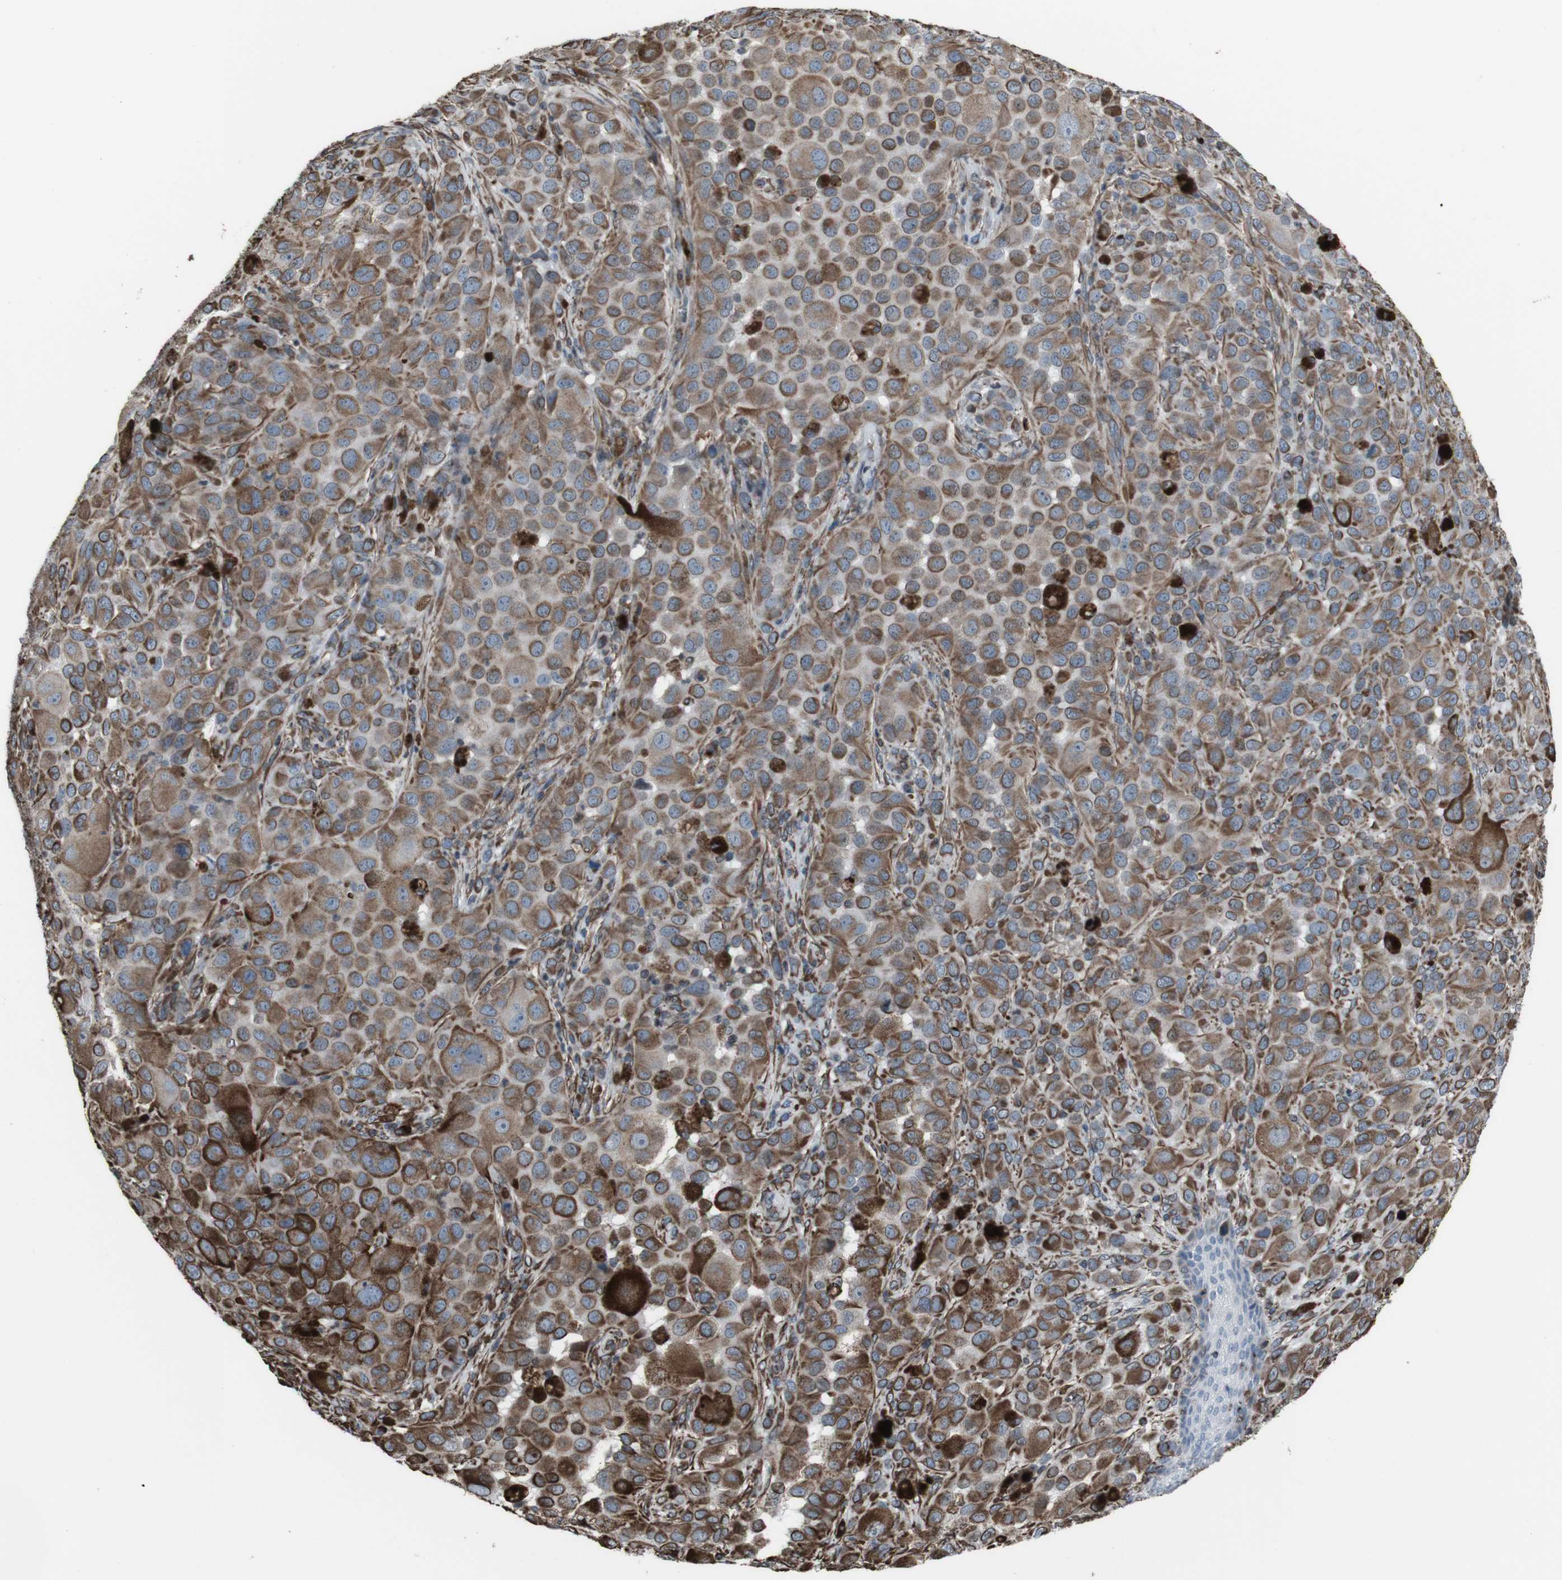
{"staining": {"intensity": "moderate", "quantity": ">75%", "location": "cytoplasmic/membranous"}, "tissue": "melanoma", "cell_type": "Tumor cells", "image_type": "cancer", "snomed": [{"axis": "morphology", "description": "Malignant melanoma, NOS"}, {"axis": "topography", "description": "Skin"}], "caption": "There is medium levels of moderate cytoplasmic/membranous positivity in tumor cells of melanoma, as demonstrated by immunohistochemical staining (brown color).", "gene": "TMEM141", "patient": {"sex": "male", "age": 96}}